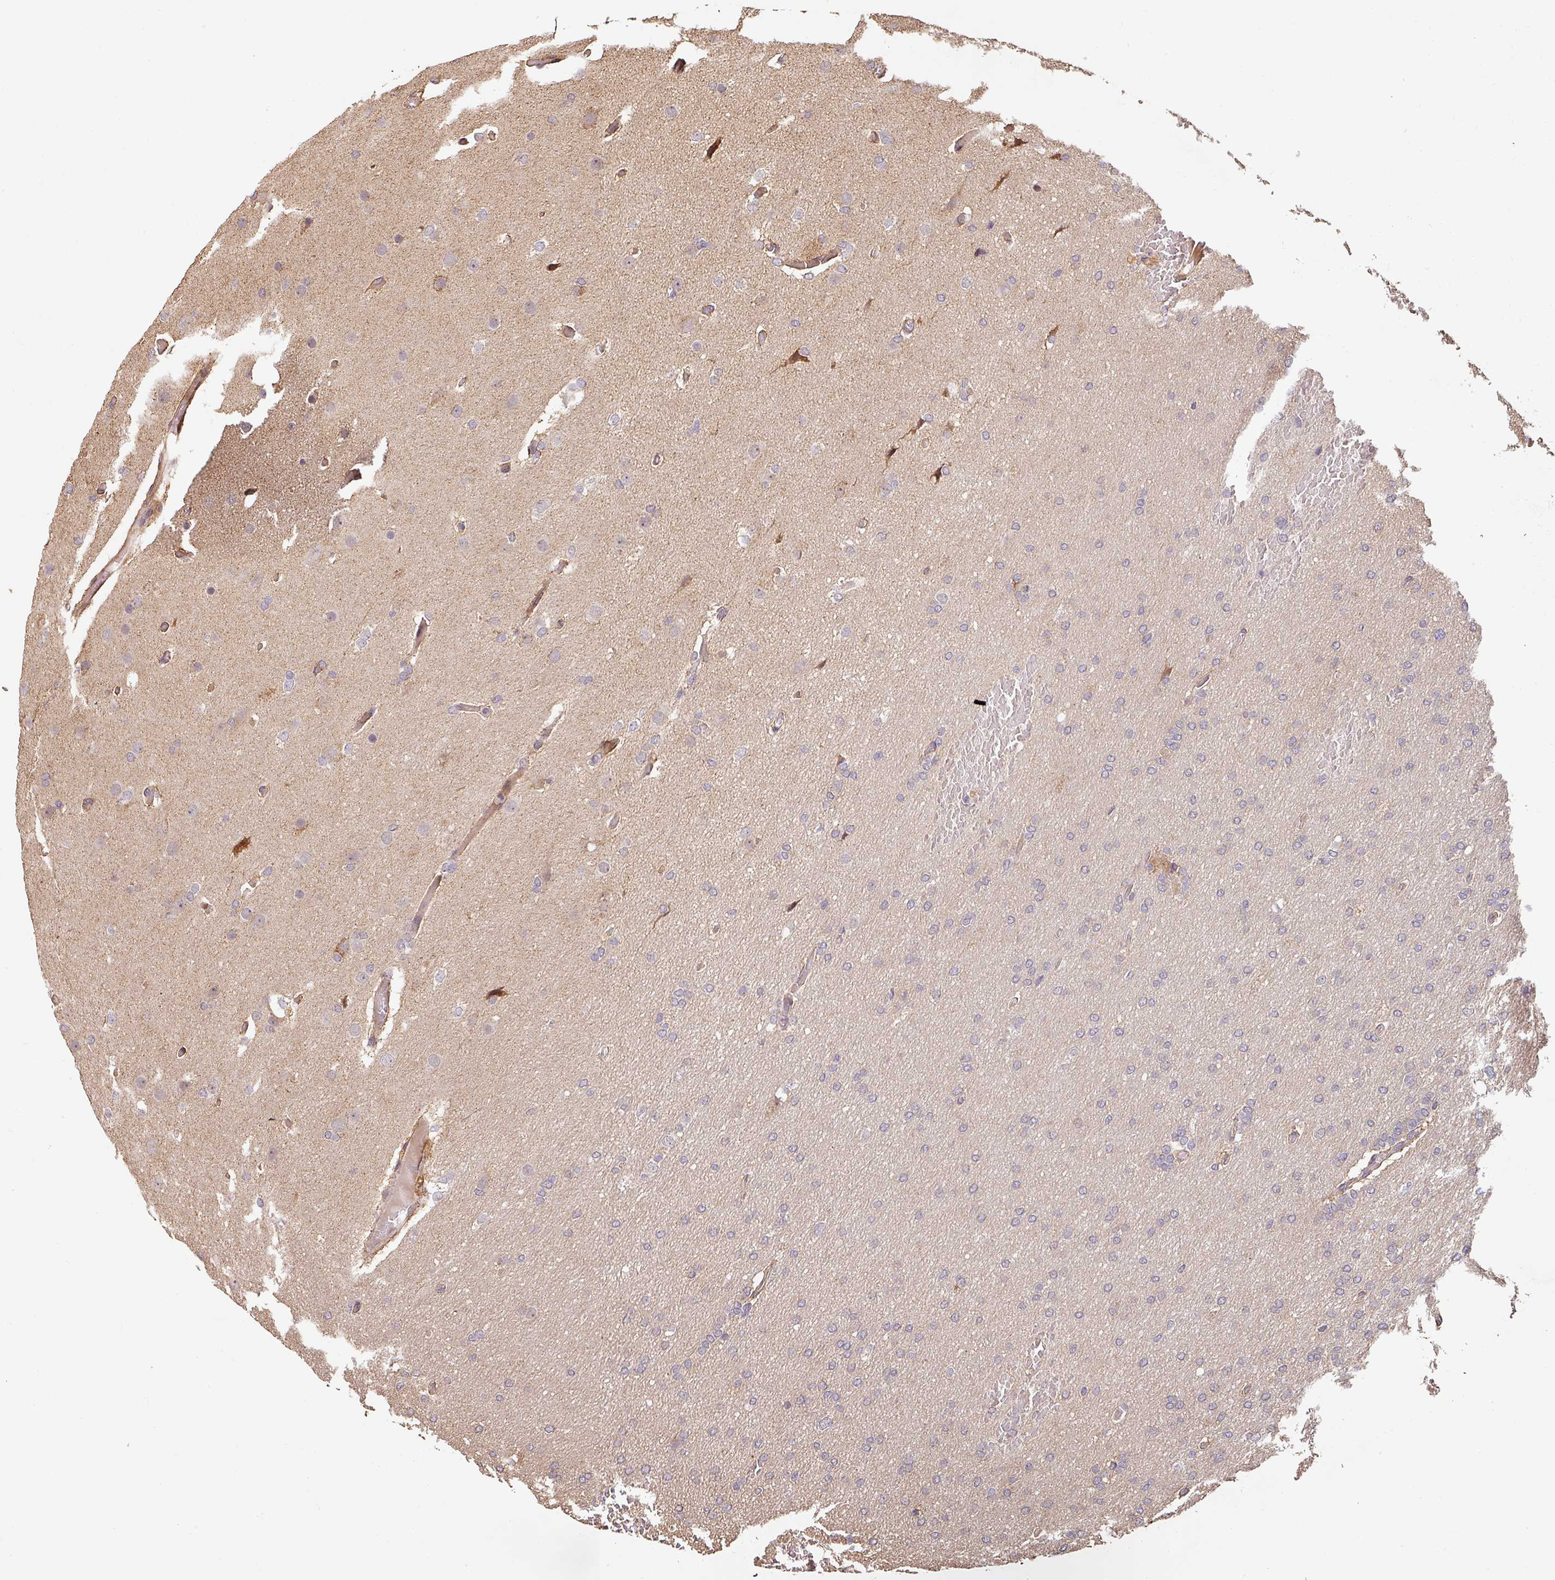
{"staining": {"intensity": "negative", "quantity": "none", "location": "none"}, "tissue": "glioma", "cell_type": "Tumor cells", "image_type": "cancer", "snomed": [{"axis": "morphology", "description": "Glioma, malignant, High grade"}, {"axis": "topography", "description": "Cerebral cortex"}], "caption": "Glioma was stained to show a protein in brown. There is no significant positivity in tumor cells.", "gene": "BPIFB3", "patient": {"sex": "female", "age": 36}}